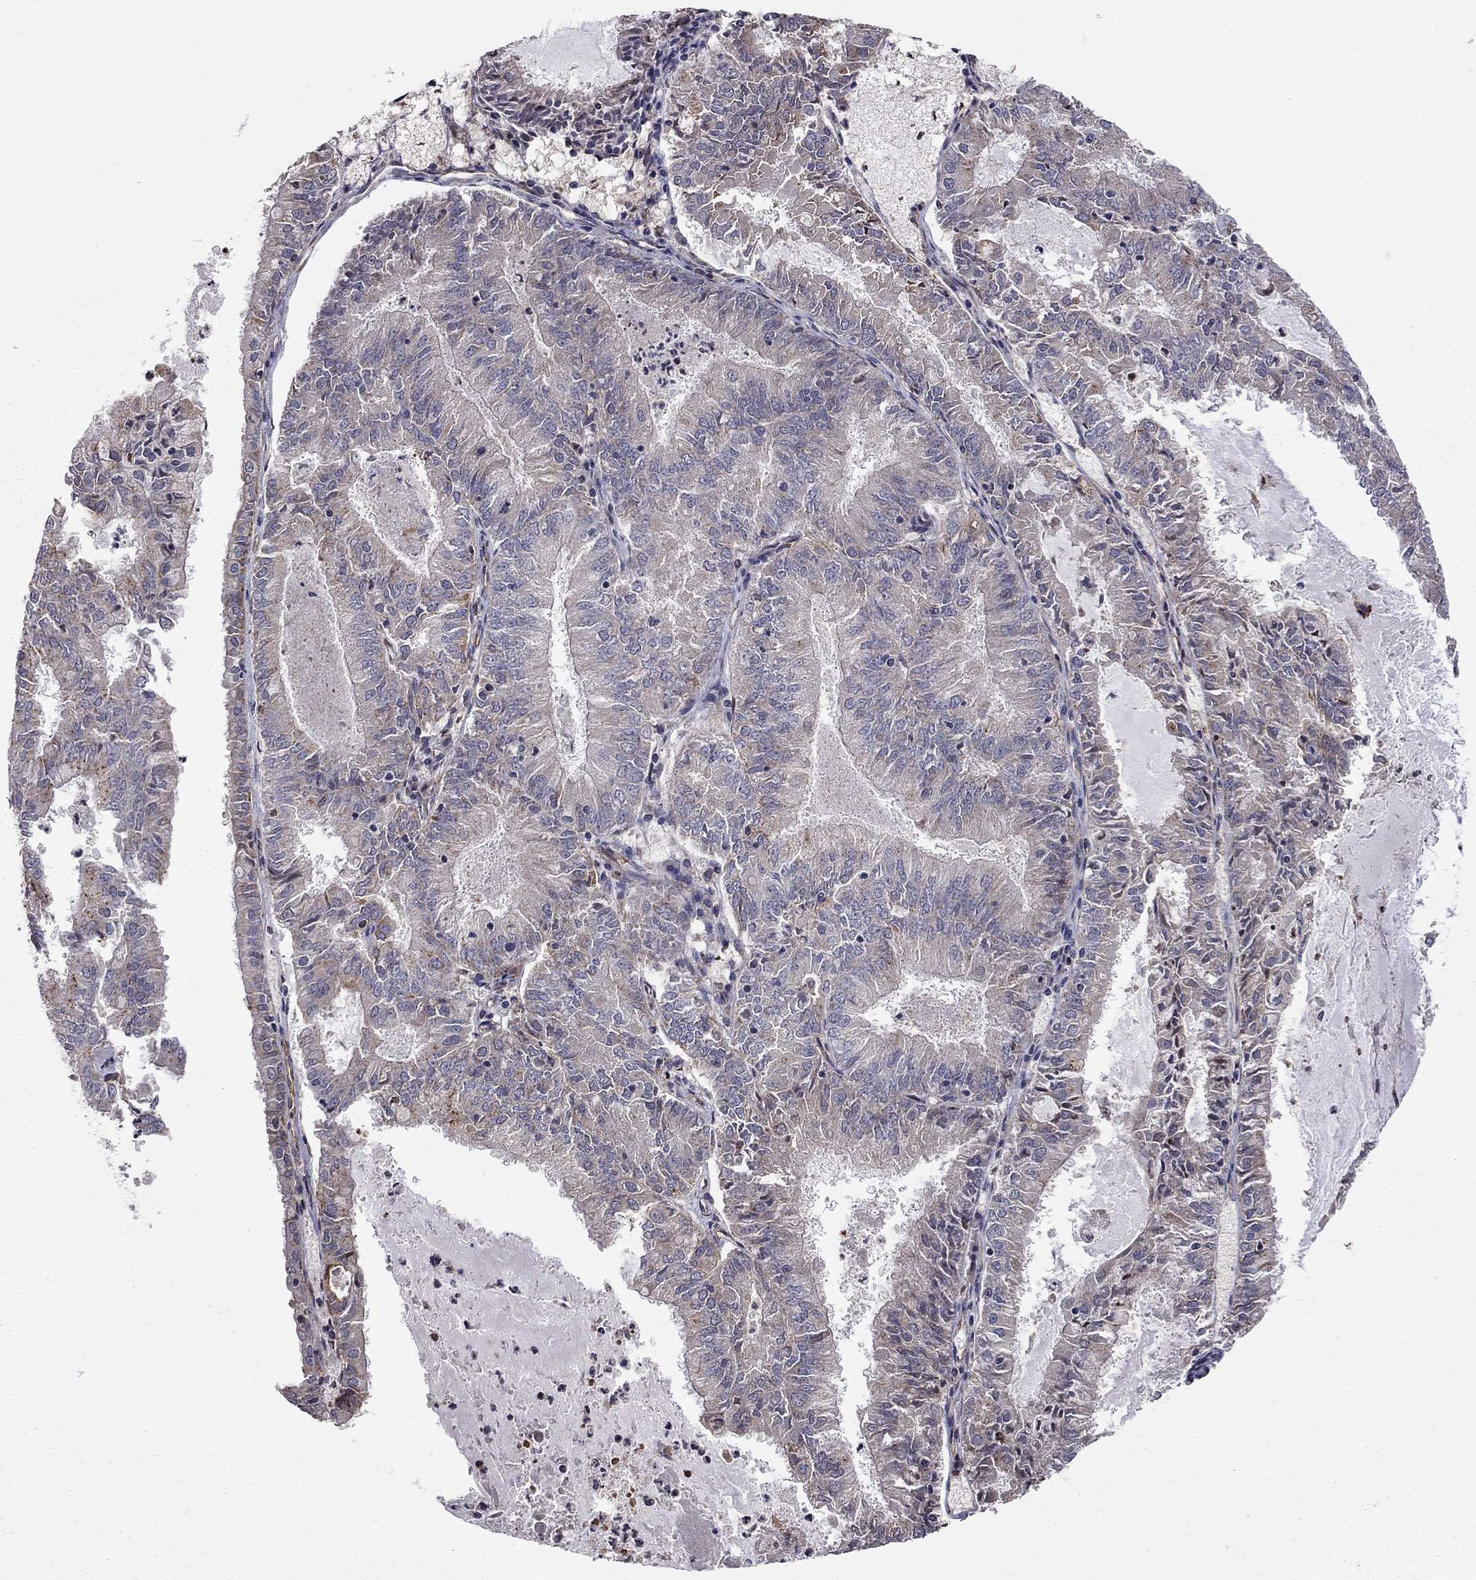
{"staining": {"intensity": "moderate", "quantity": "25%-75%", "location": "cytoplasmic/membranous"}, "tissue": "endometrial cancer", "cell_type": "Tumor cells", "image_type": "cancer", "snomed": [{"axis": "morphology", "description": "Adenocarcinoma, NOS"}, {"axis": "topography", "description": "Endometrium"}], "caption": "Endometrial cancer was stained to show a protein in brown. There is medium levels of moderate cytoplasmic/membranous staining in approximately 25%-75% of tumor cells. (Brightfield microscopy of DAB IHC at high magnification).", "gene": "RASEF", "patient": {"sex": "female", "age": 57}}